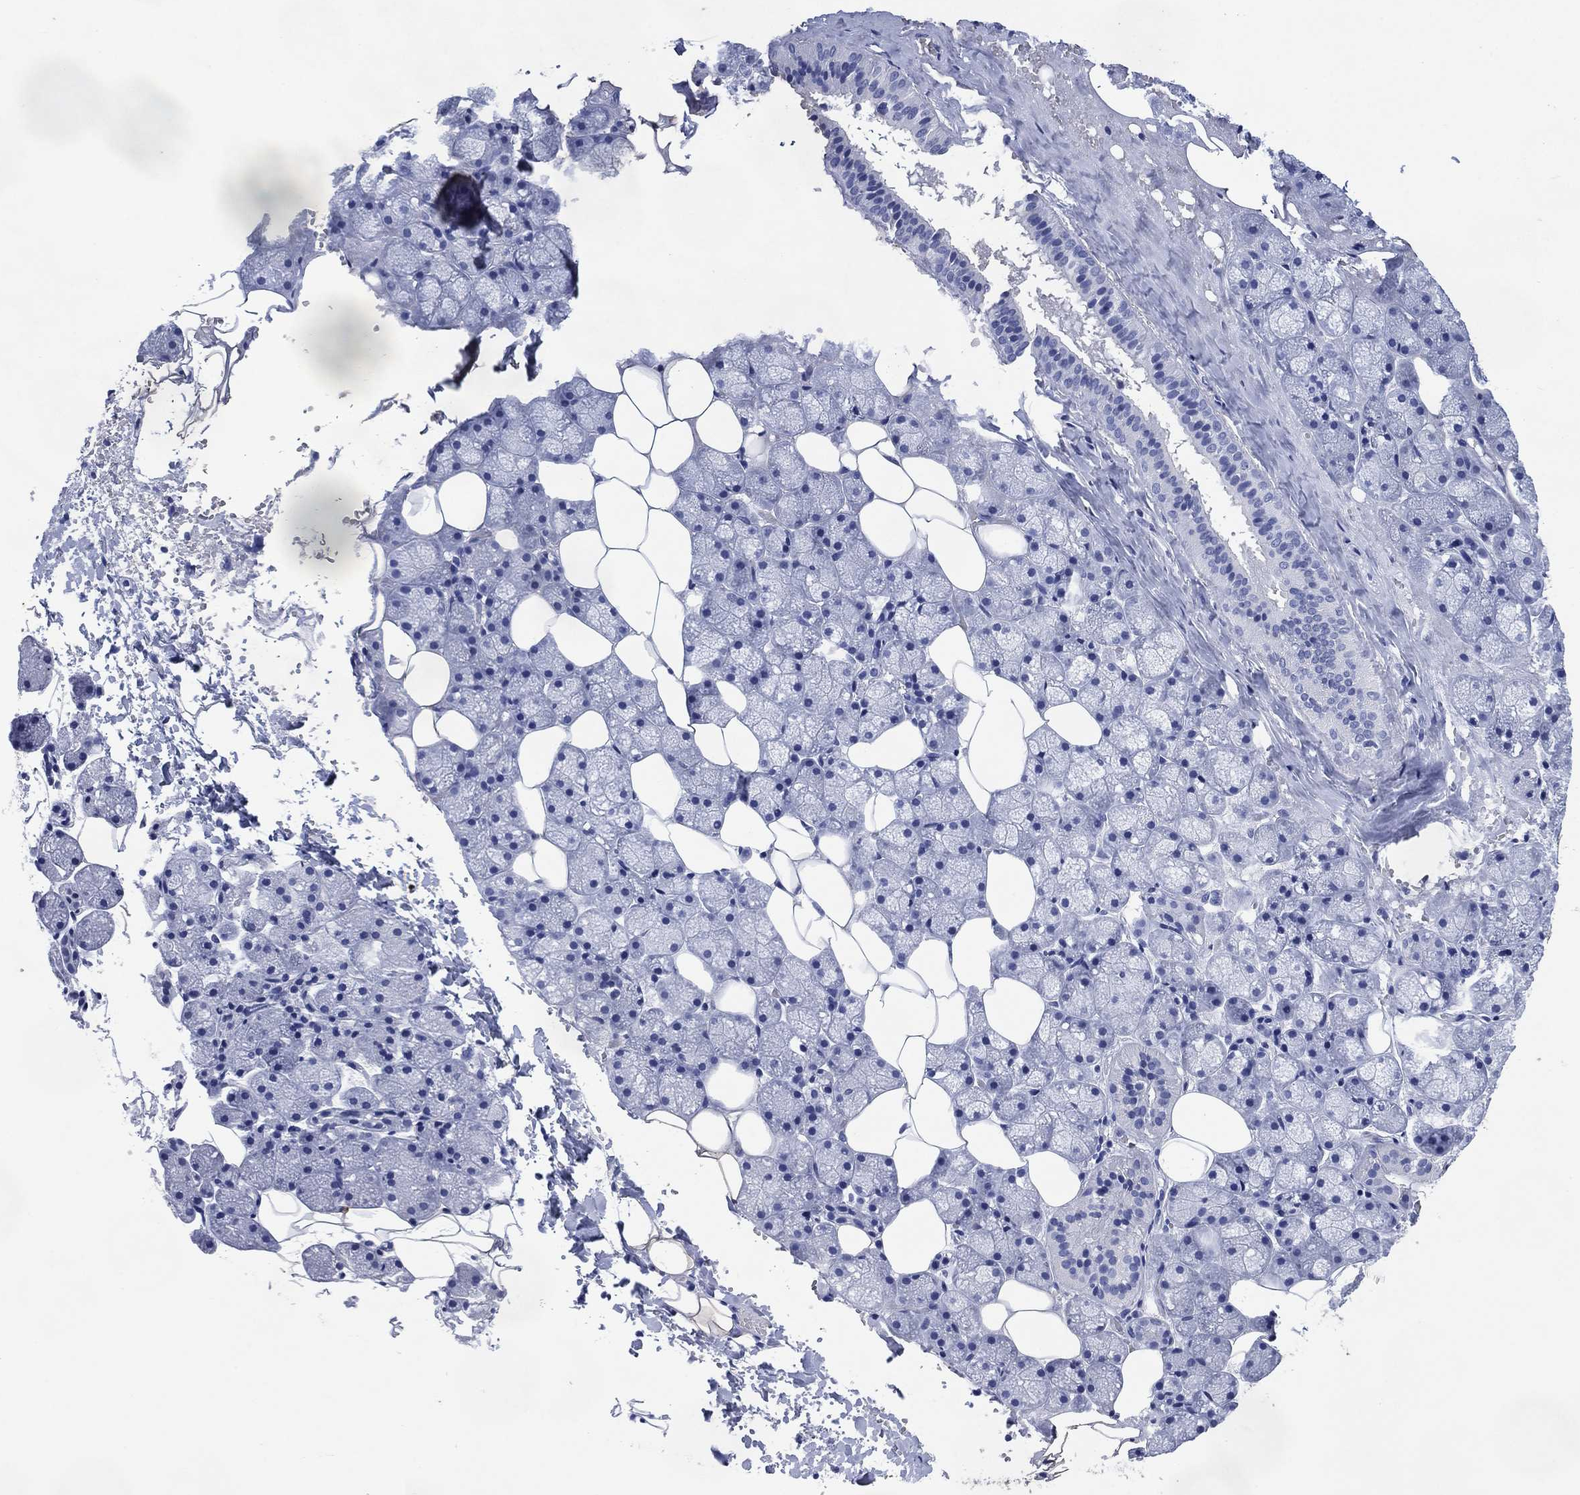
{"staining": {"intensity": "negative", "quantity": "none", "location": "none"}, "tissue": "salivary gland", "cell_type": "Glandular cells", "image_type": "normal", "snomed": [{"axis": "morphology", "description": "Normal tissue, NOS"}, {"axis": "topography", "description": "Salivary gland"}], "caption": "Protein analysis of unremarkable salivary gland exhibits no significant positivity in glandular cells.", "gene": "FSCN2", "patient": {"sex": "male", "age": 38}}